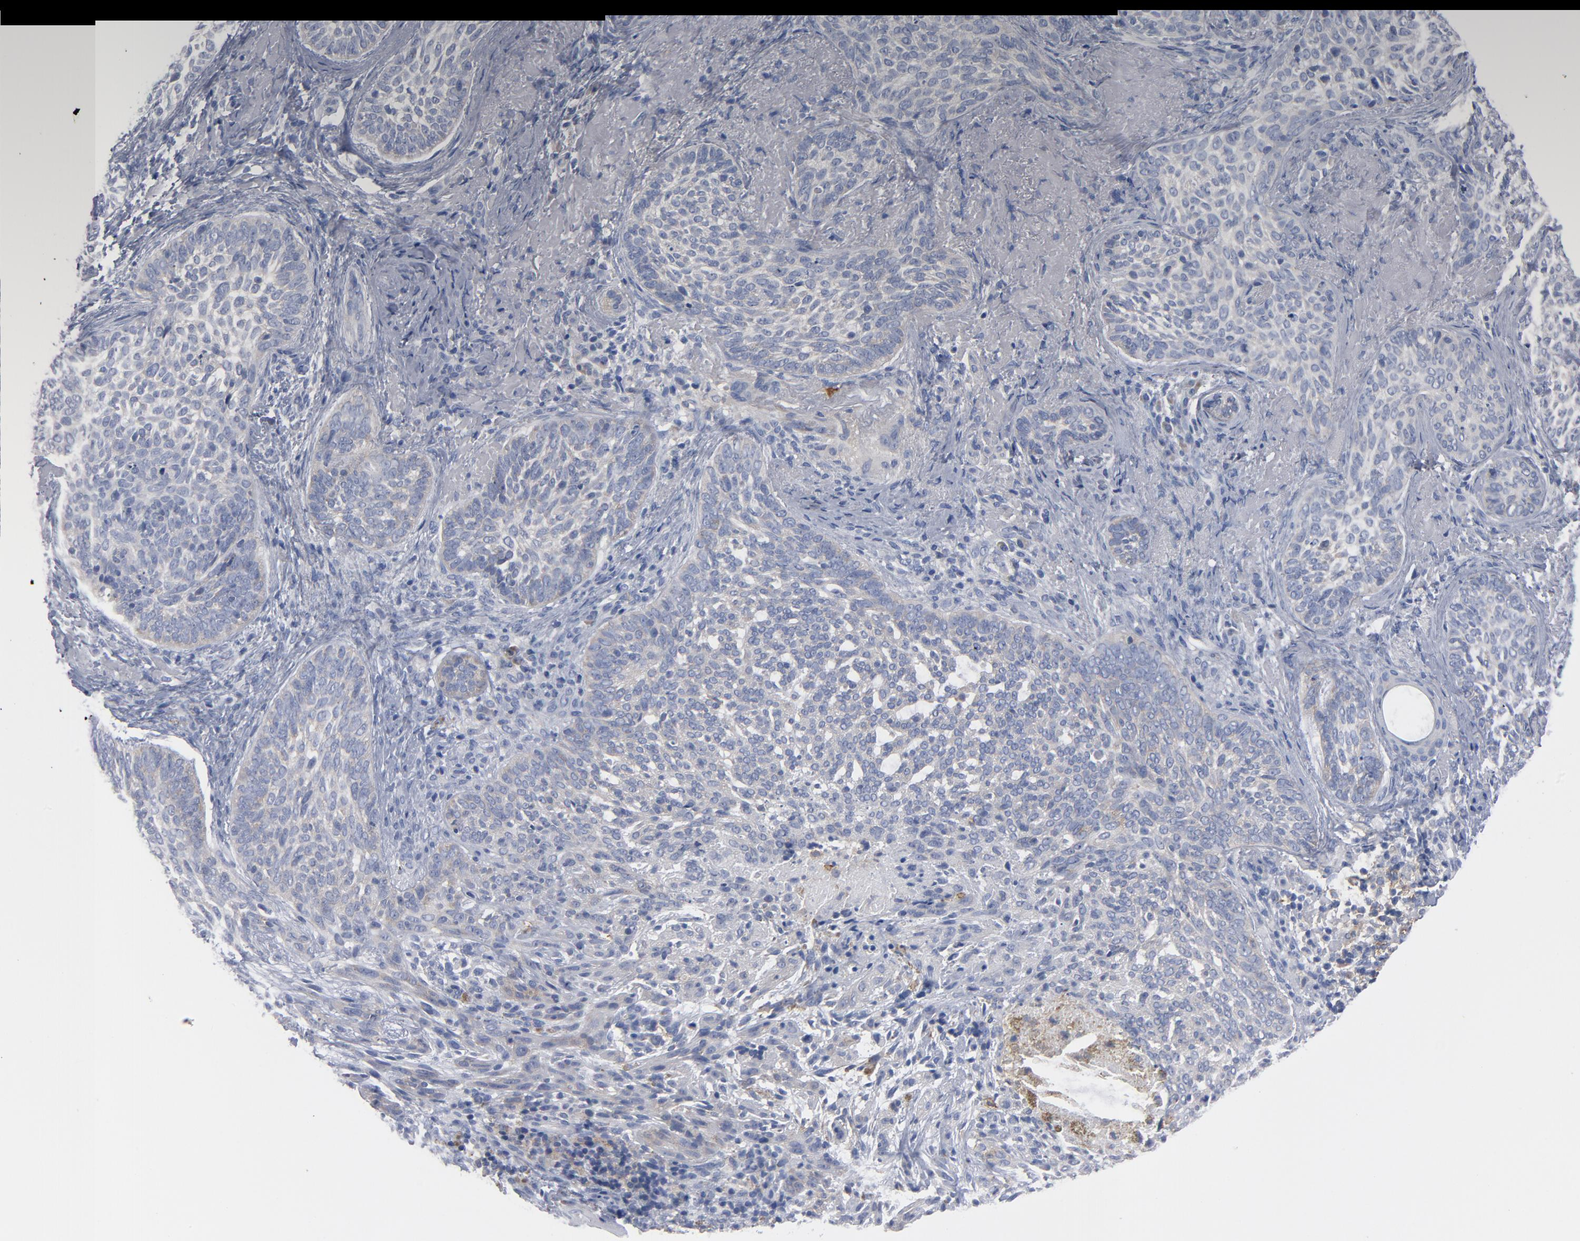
{"staining": {"intensity": "negative", "quantity": "none", "location": "none"}, "tissue": "skin cancer", "cell_type": "Tumor cells", "image_type": "cancer", "snomed": [{"axis": "morphology", "description": "Basal cell carcinoma"}, {"axis": "topography", "description": "Skin"}], "caption": "An immunohistochemistry (IHC) micrograph of skin cancer (basal cell carcinoma) is shown. There is no staining in tumor cells of skin cancer (basal cell carcinoma).", "gene": "CD86", "patient": {"sex": "male", "age": 91}}